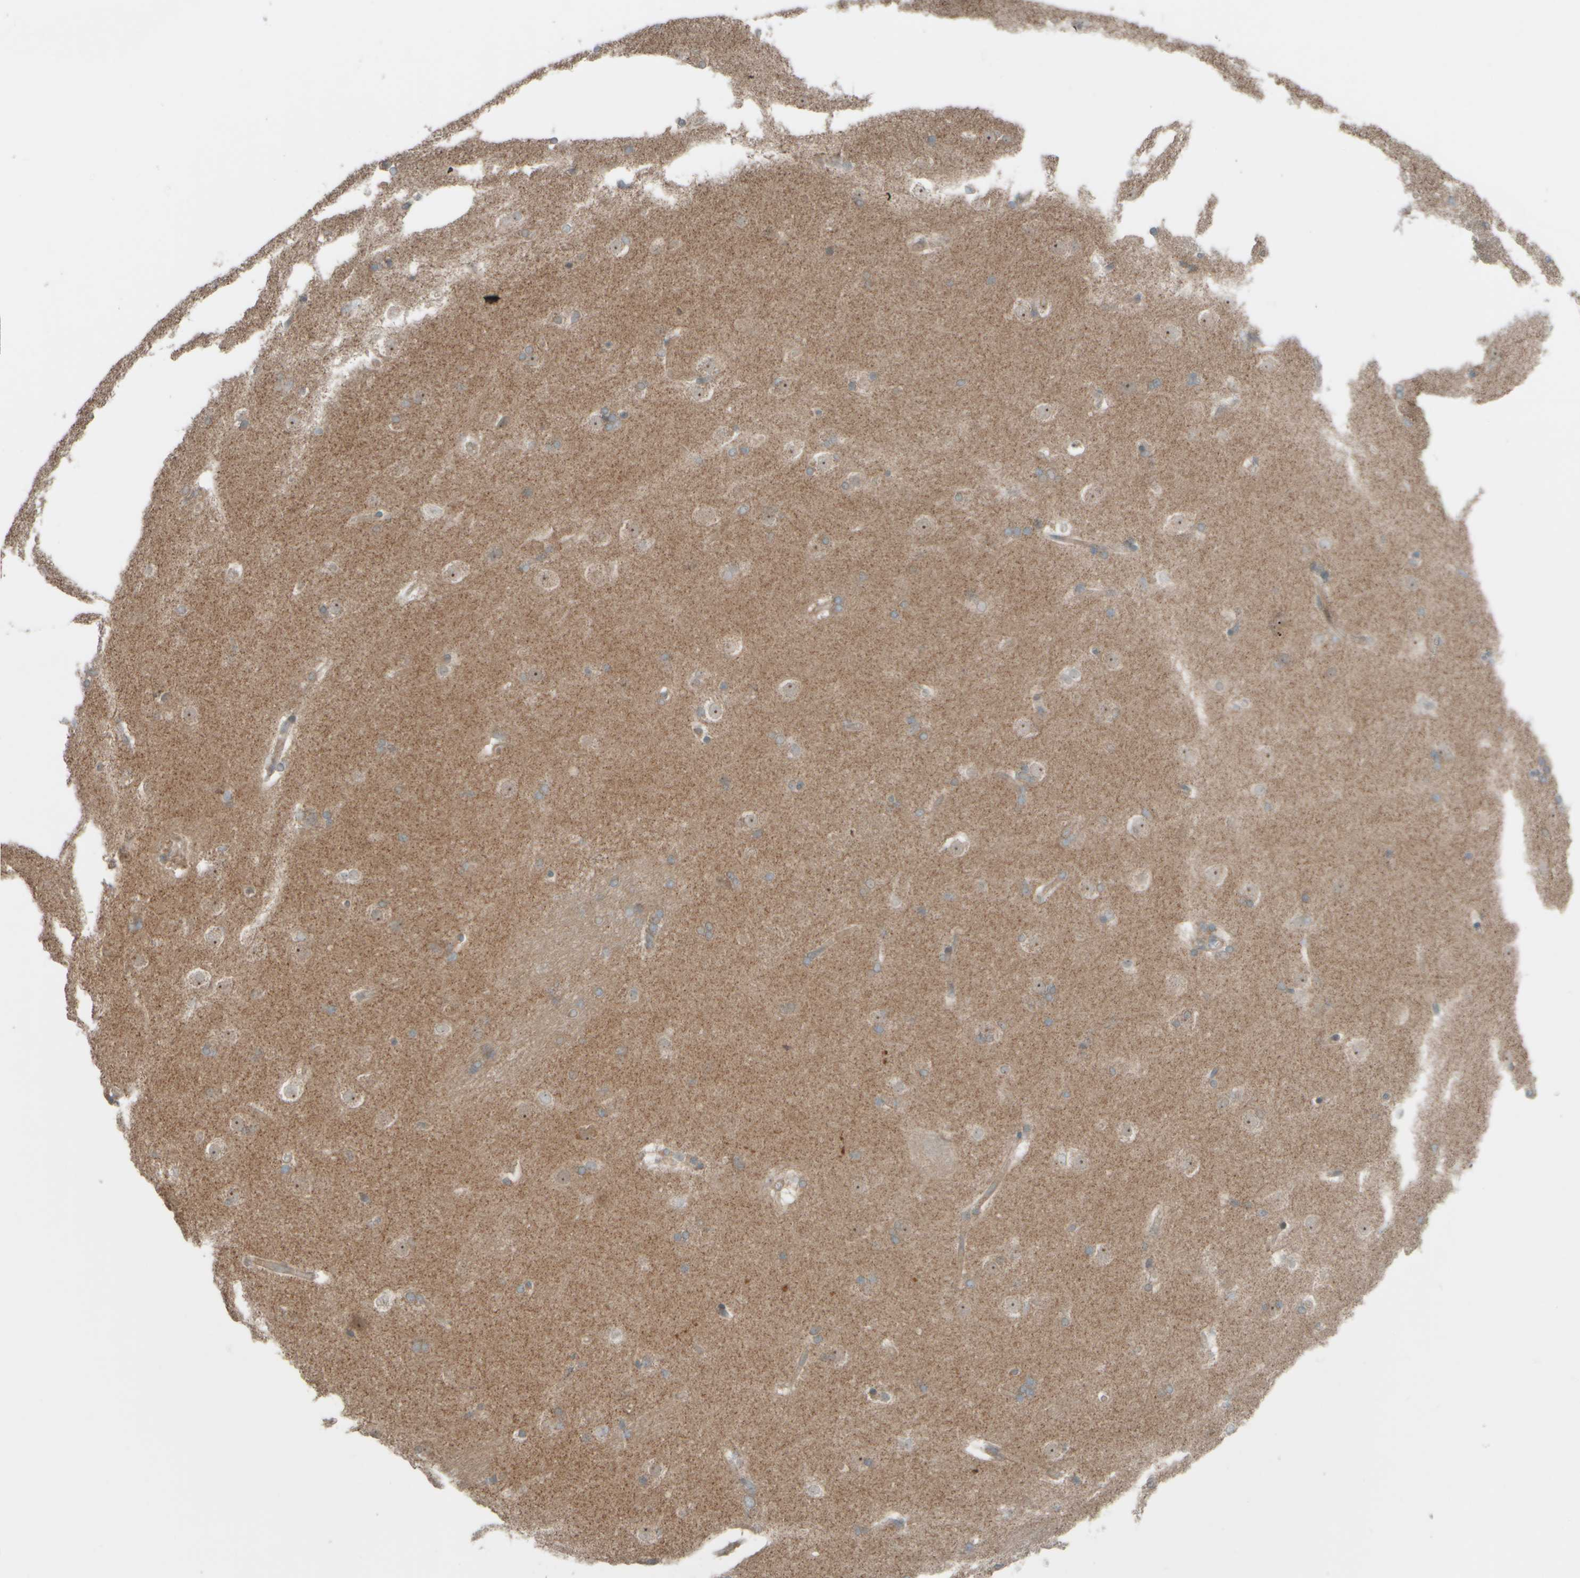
{"staining": {"intensity": "weak", "quantity": "25%-75%", "location": "cytoplasmic/membranous"}, "tissue": "caudate", "cell_type": "Glial cells", "image_type": "normal", "snomed": [{"axis": "morphology", "description": "Normal tissue, NOS"}, {"axis": "topography", "description": "Lateral ventricle wall"}], "caption": "High-magnification brightfield microscopy of normal caudate stained with DAB (3,3'-diaminobenzidine) (brown) and counterstained with hematoxylin (blue). glial cells exhibit weak cytoplasmic/membranous expression is present in about25%-75% of cells.", "gene": "HGS", "patient": {"sex": "female", "age": 19}}